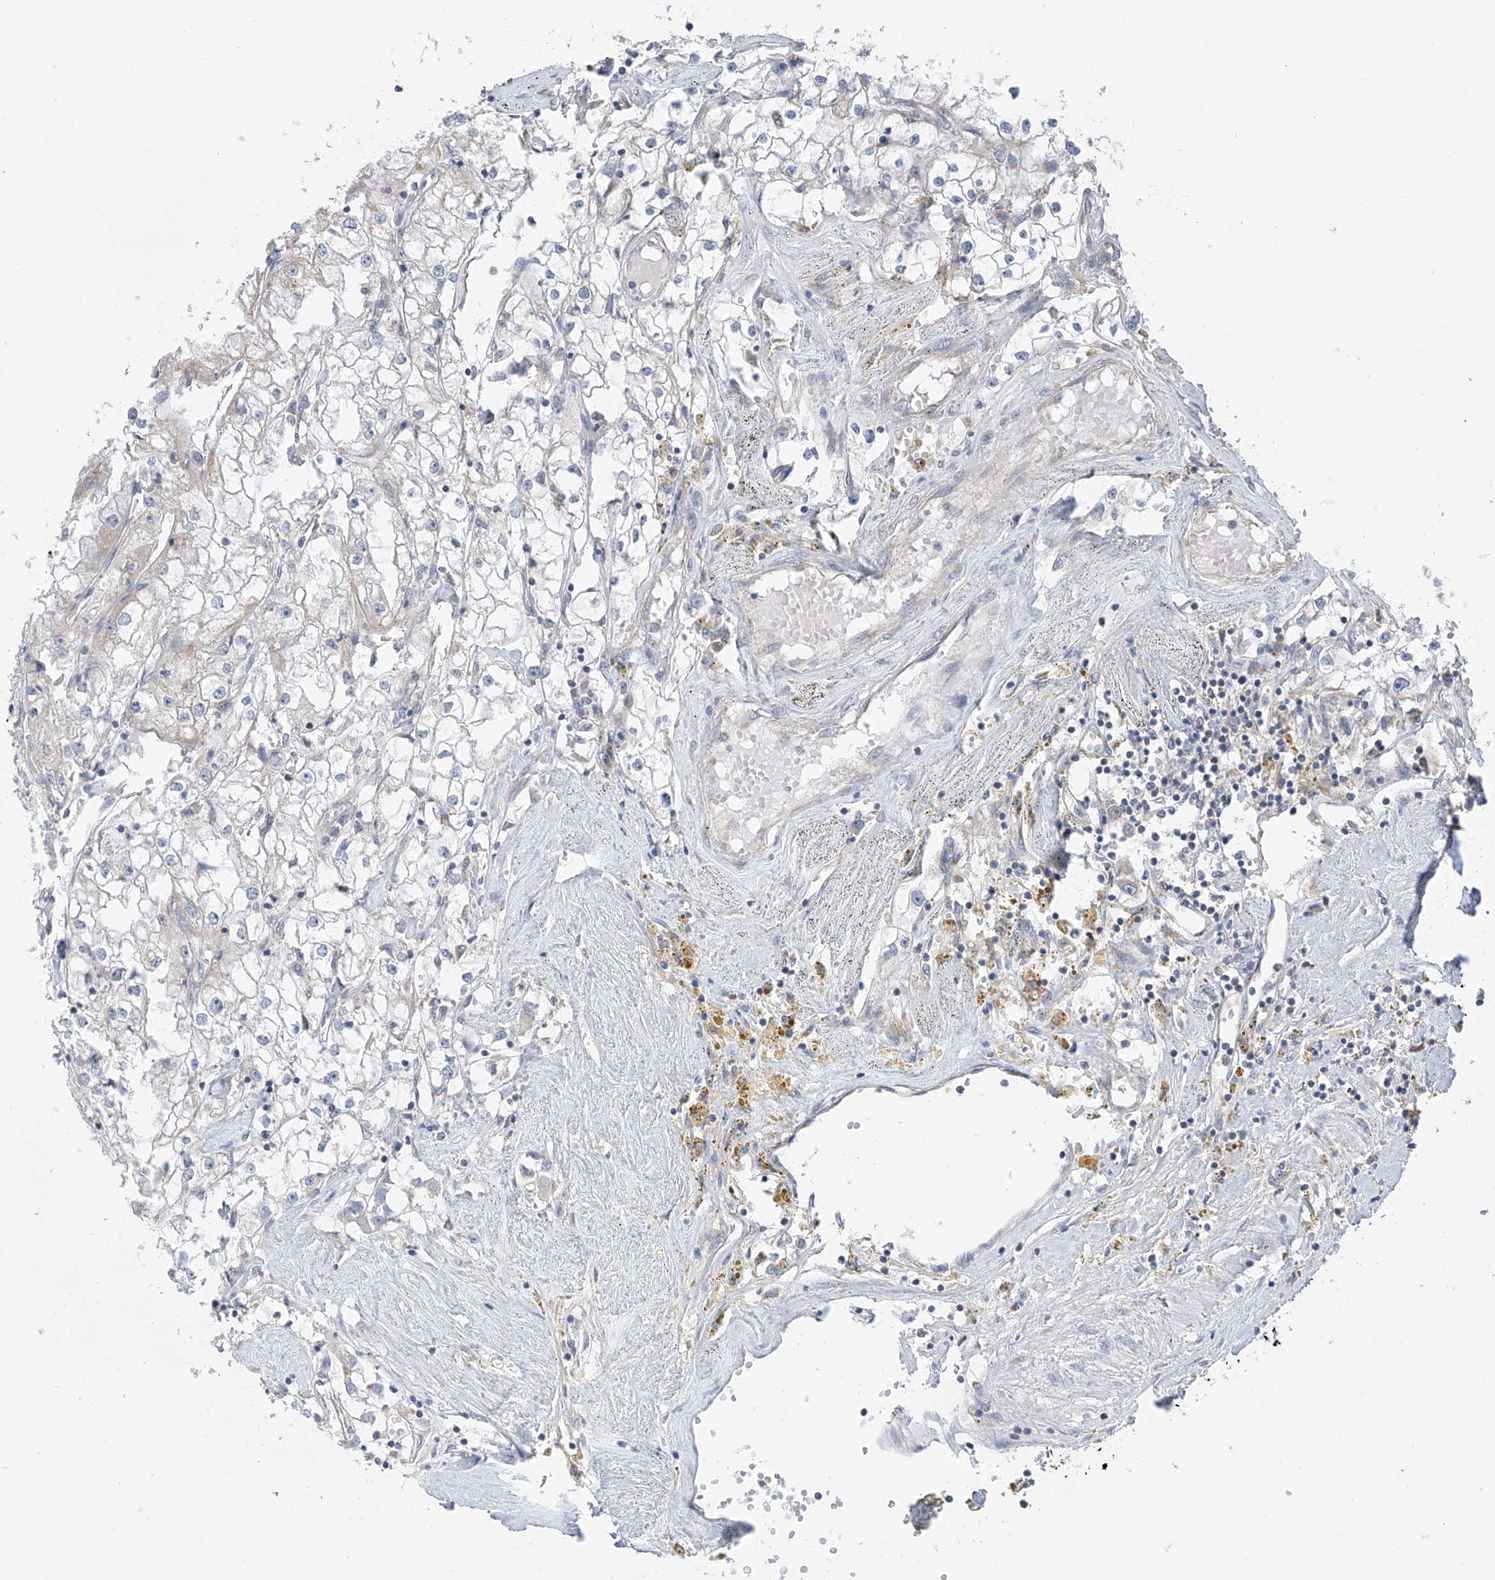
{"staining": {"intensity": "negative", "quantity": "none", "location": "none"}, "tissue": "renal cancer", "cell_type": "Tumor cells", "image_type": "cancer", "snomed": [{"axis": "morphology", "description": "Adenocarcinoma, NOS"}, {"axis": "topography", "description": "Kidney"}], "caption": "DAB immunohistochemical staining of human renal cancer displays no significant positivity in tumor cells.", "gene": "PNPT1", "patient": {"sex": "male", "age": 56}}